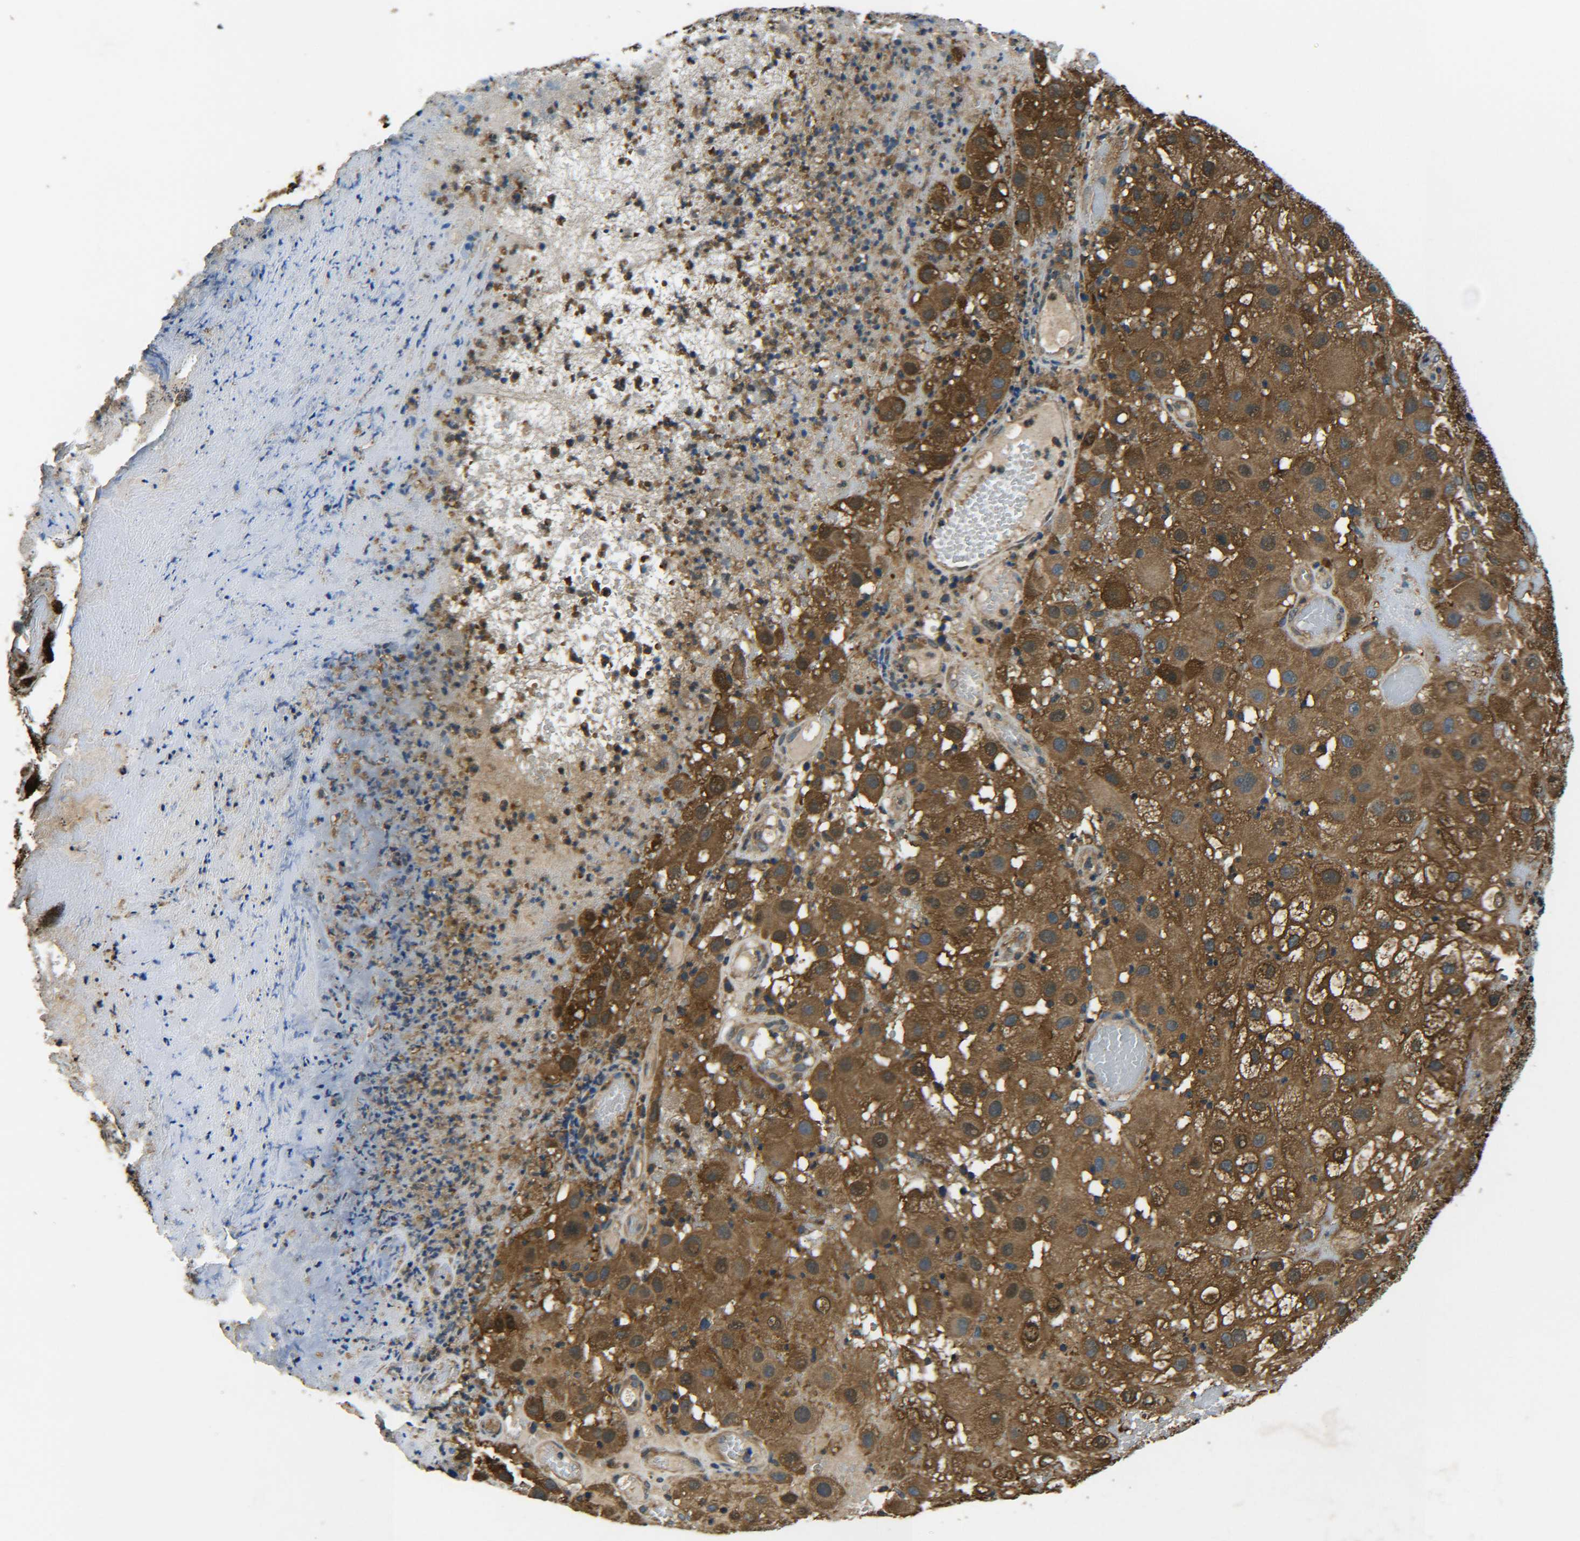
{"staining": {"intensity": "strong", "quantity": ">75%", "location": "cytoplasmic/membranous"}, "tissue": "melanoma", "cell_type": "Tumor cells", "image_type": "cancer", "snomed": [{"axis": "morphology", "description": "Malignant melanoma, NOS"}, {"axis": "topography", "description": "Skin"}], "caption": "Immunohistochemical staining of melanoma displays high levels of strong cytoplasmic/membranous protein expression in about >75% of tumor cells.", "gene": "PREB", "patient": {"sex": "female", "age": 81}}